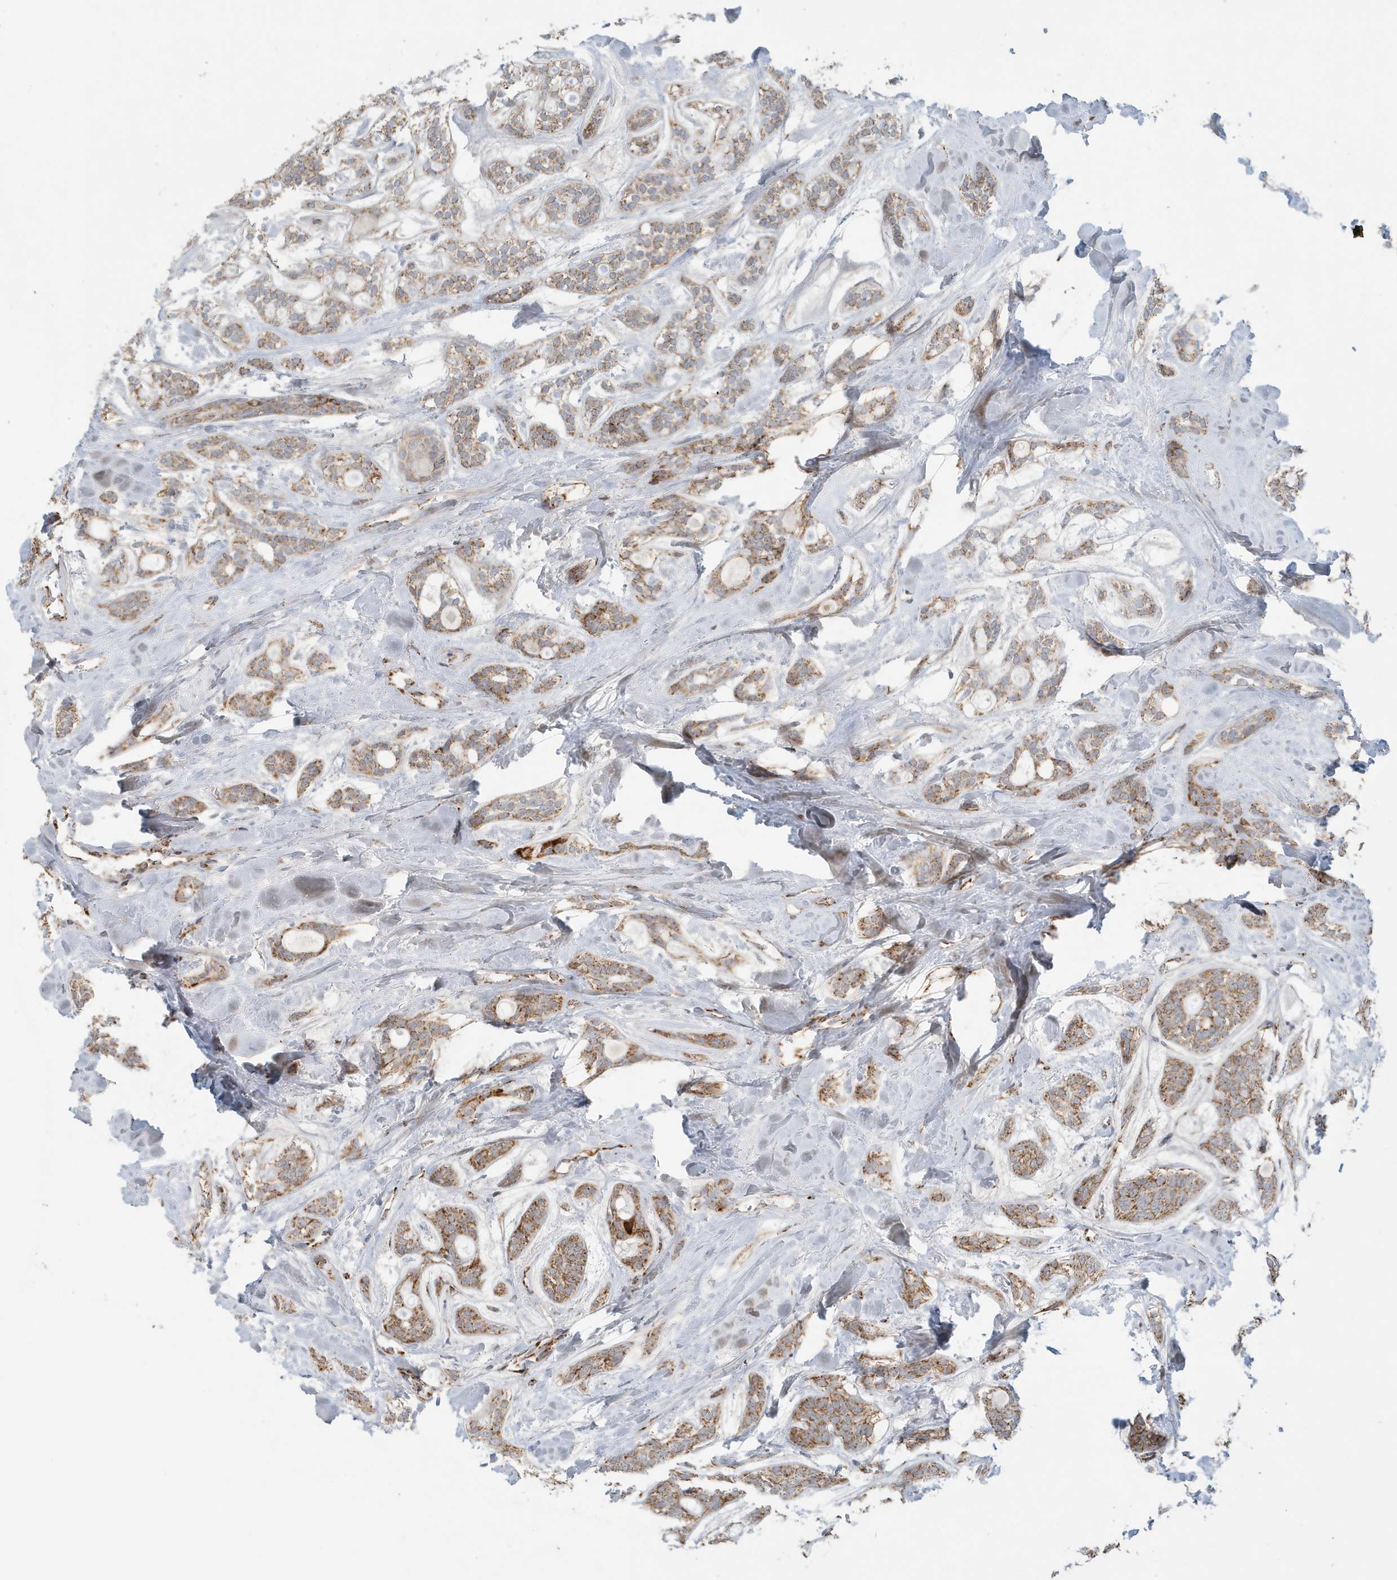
{"staining": {"intensity": "moderate", "quantity": ">75%", "location": "cytoplasmic/membranous"}, "tissue": "head and neck cancer", "cell_type": "Tumor cells", "image_type": "cancer", "snomed": [{"axis": "morphology", "description": "Adenocarcinoma, NOS"}, {"axis": "topography", "description": "Head-Neck"}], "caption": "Protein staining of head and neck cancer (adenocarcinoma) tissue shows moderate cytoplasmic/membranous staining in about >75% of tumor cells.", "gene": "MAN1A1", "patient": {"sex": "male", "age": 66}}